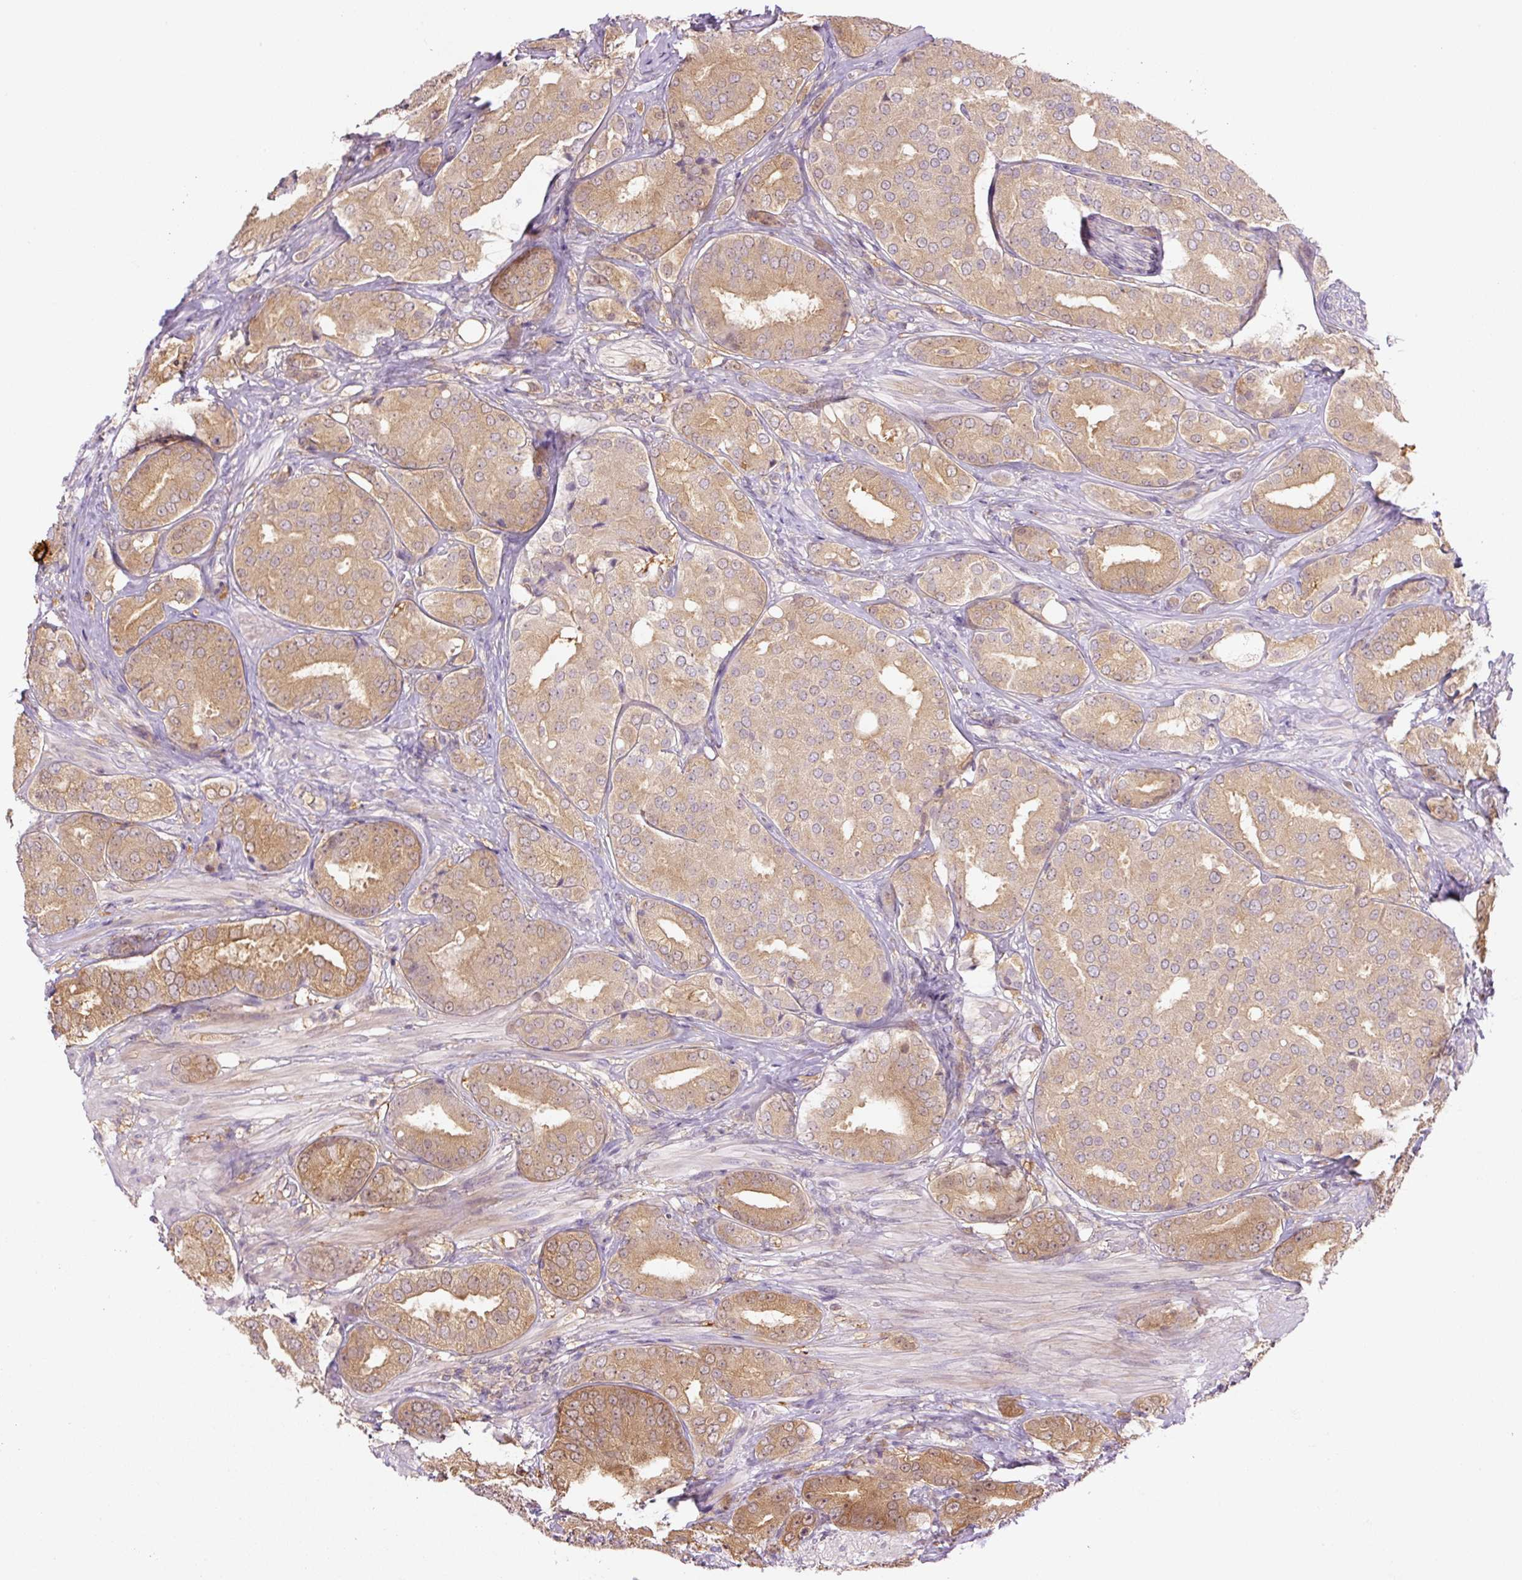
{"staining": {"intensity": "moderate", "quantity": ">75%", "location": "cytoplasmic/membranous"}, "tissue": "prostate cancer", "cell_type": "Tumor cells", "image_type": "cancer", "snomed": [{"axis": "morphology", "description": "Adenocarcinoma, High grade"}, {"axis": "topography", "description": "Prostate"}], "caption": "Human prostate cancer (high-grade adenocarcinoma) stained for a protein (brown) shows moderate cytoplasmic/membranous positive positivity in about >75% of tumor cells.", "gene": "SPSB2", "patient": {"sex": "male", "age": 63}}